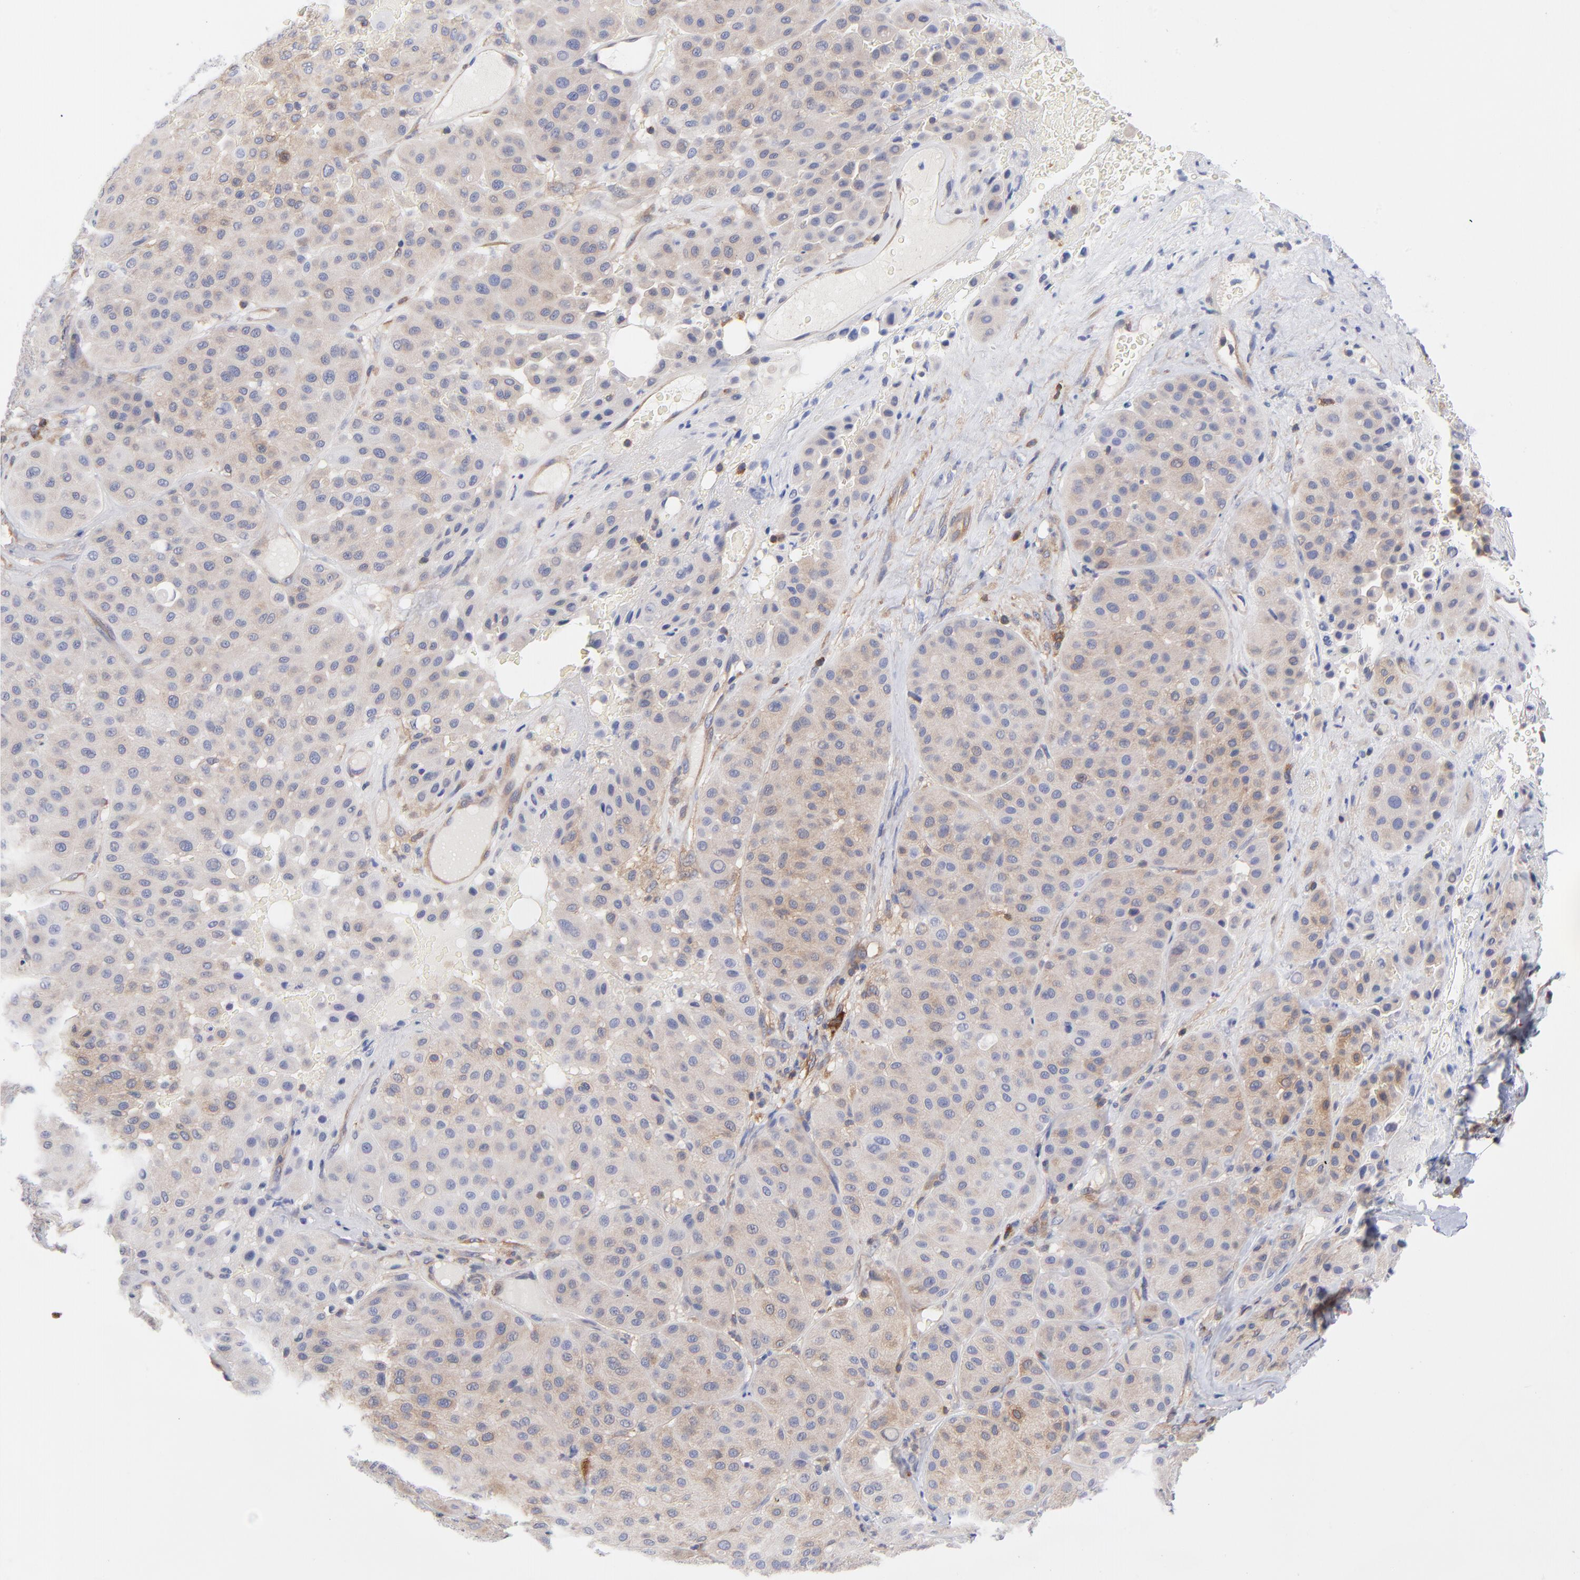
{"staining": {"intensity": "weak", "quantity": "25%-75%", "location": "cytoplasmic/membranous"}, "tissue": "melanoma", "cell_type": "Tumor cells", "image_type": "cancer", "snomed": [{"axis": "morphology", "description": "Normal tissue, NOS"}, {"axis": "morphology", "description": "Malignant melanoma, Metastatic site"}, {"axis": "topography", "description": "Skin"}], "caption": "Tumor cells demonstrate low levels of weak cytoplasmic/membranous staining in approximately 25%-75% of cells in human melanoma.", "gene": "NFKBIA", "patient": {"sex": "male", "age": 41}}